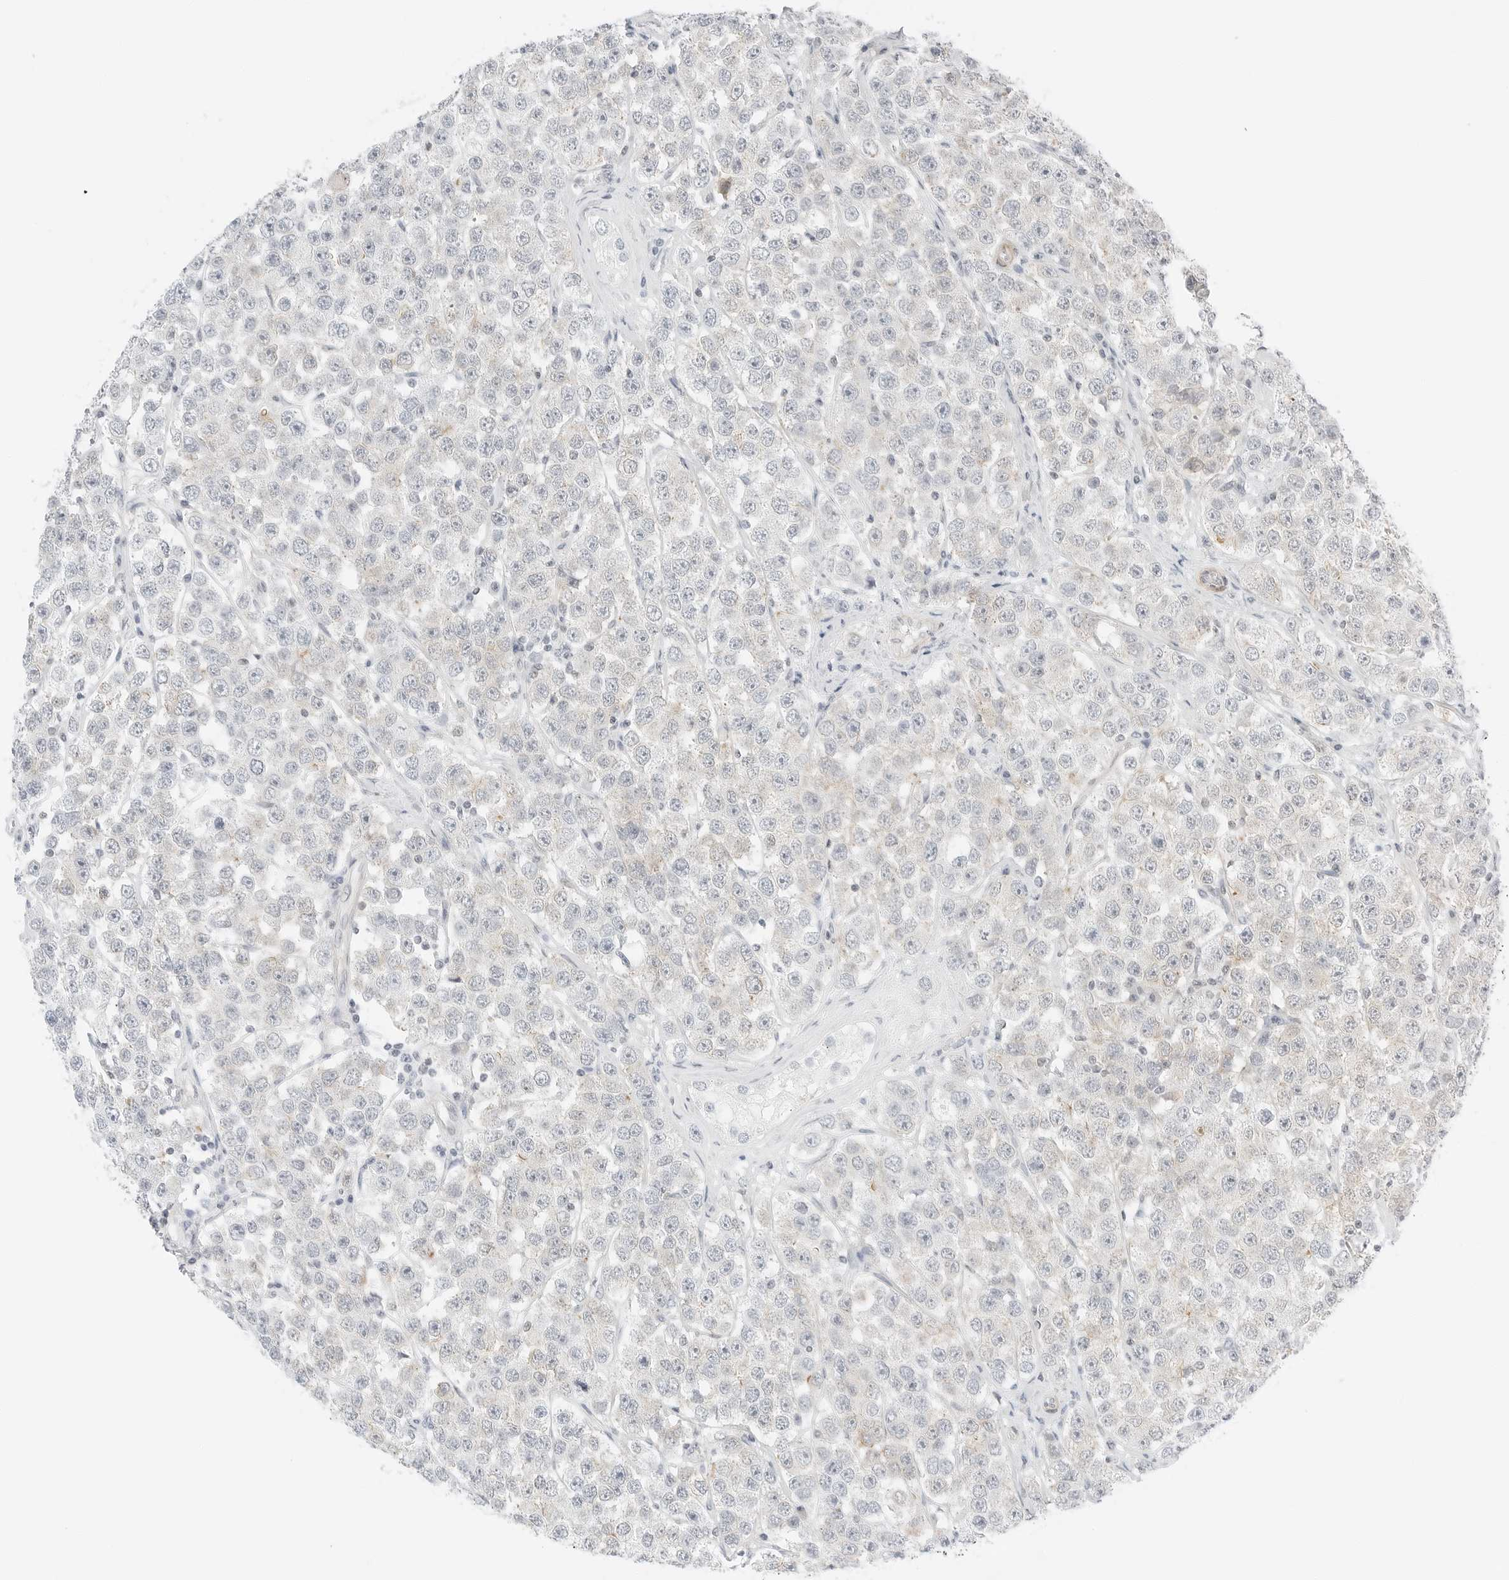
{"staining": {"intensity": "weak", "quantity": "<25%", "location": "cytoplasmic/membranous"}, "tissue": "testis cancer", "cell_type": "Tumor cells", "image_type": "cancer", "snomed": [{"axis": "morphology", "description": "Seminoma, NOS"}, {"axis": "topography", "description": "Testis"}], "caption": "This is a photomicrograph of IHC staining of testis seminoma, which shows no staining in tumor cells.", "gene": "IQCC", "patient": {"sex": "male", "age": 28}}